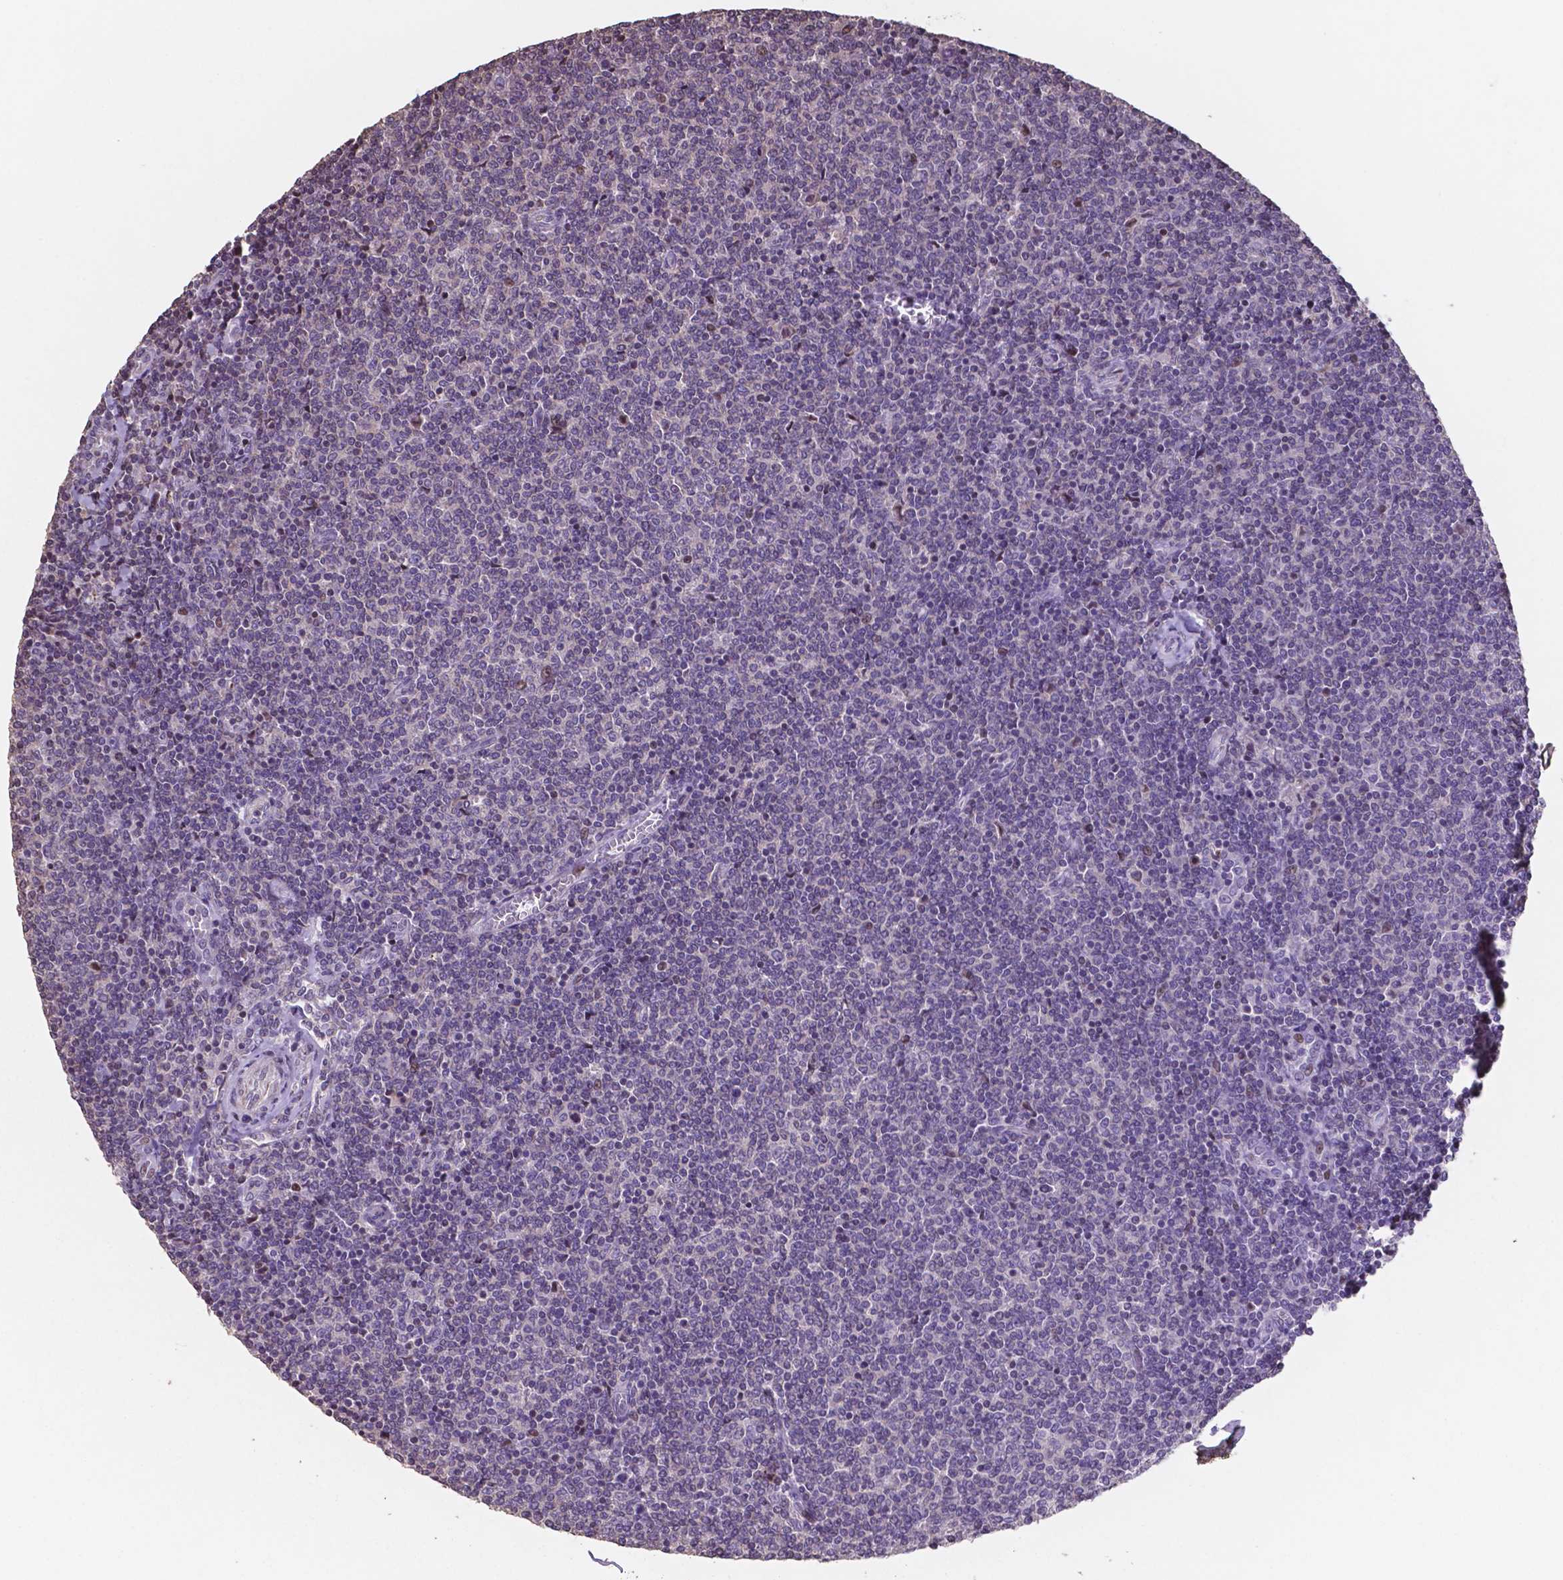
{"staining": {"intensity": "negative", "quantity": "none", "location": "none"}, "tissue": "lymphoma", "cell_type": "Tumor cells", "image_type": "cancer", "snomed": [{"axis": "morphology", "description": "Malignant lymphoma, non-Hodgkin's type, Low grade"}, {"axis": "topography", "description": "Lymph node"}], "caption": "This is an IHC histopathology image of human lymphoma. There is no expression in tumor cells.", "gene": "MLC1", "patient": {"sex": "male", "age": 52}}